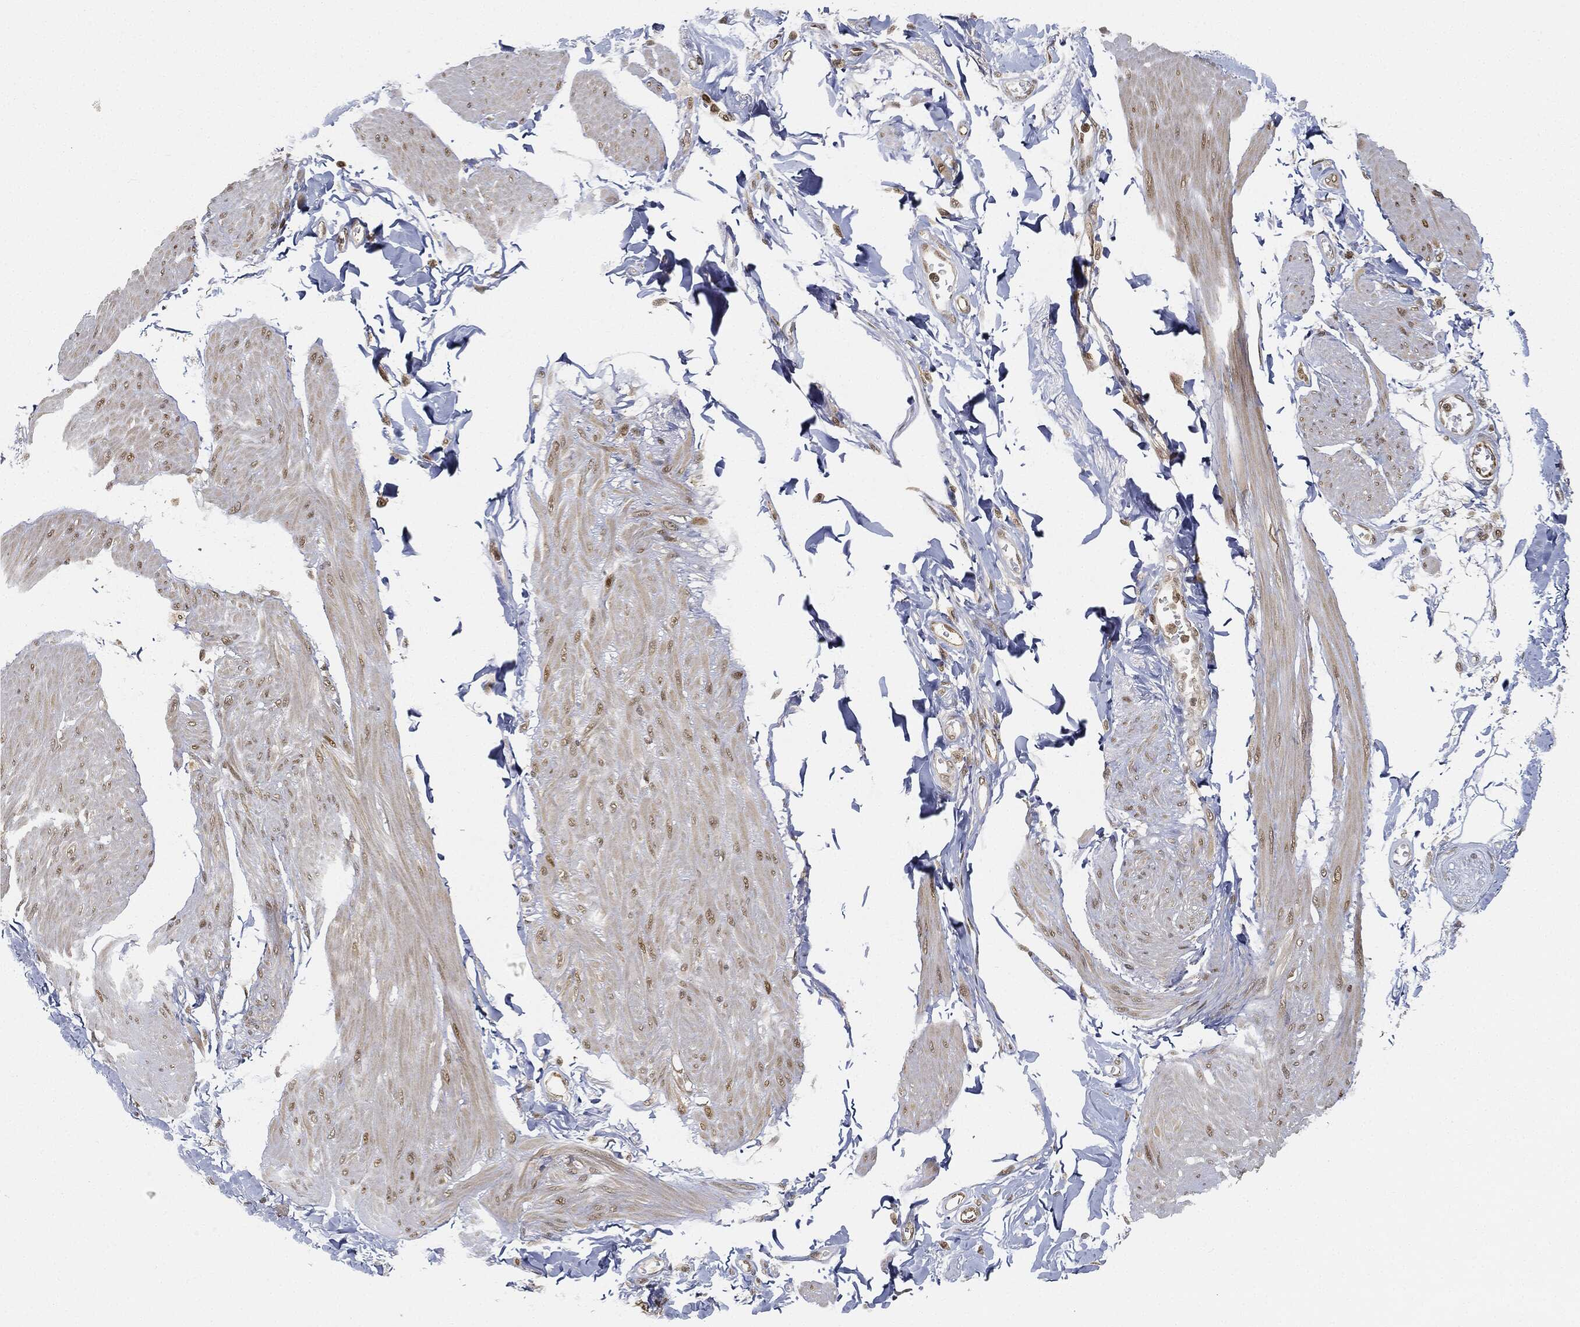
{"staining": {"intensity": "moderate", "quantity": "25%-75%", "location": "nuclear"}, "tissue": "smooth muscle", "cell_type": "Smooth muscle cells", "image_type": "normal", "snomed": [{"axis": "morphology", "description": "Normal tissue, NOS"}, {"axis": "topography", "description": "Adipose tissue"}, {"axis": "topography", "description": "Smooth muscle"}, {"axis": "topography", "description": "Peripheral nerve tissue"}], "caption": "Moderate nuclear positivity is appreciated in approximately 25%-75% of smooth muscle cells in normal smooth muscle. (DAB (3,3'-diaminobenzidine) IHC, brown staining for protein, blue staining for nuclei).", "gene": "CIB1", "patient": {"sex": "male", "age": 83}}